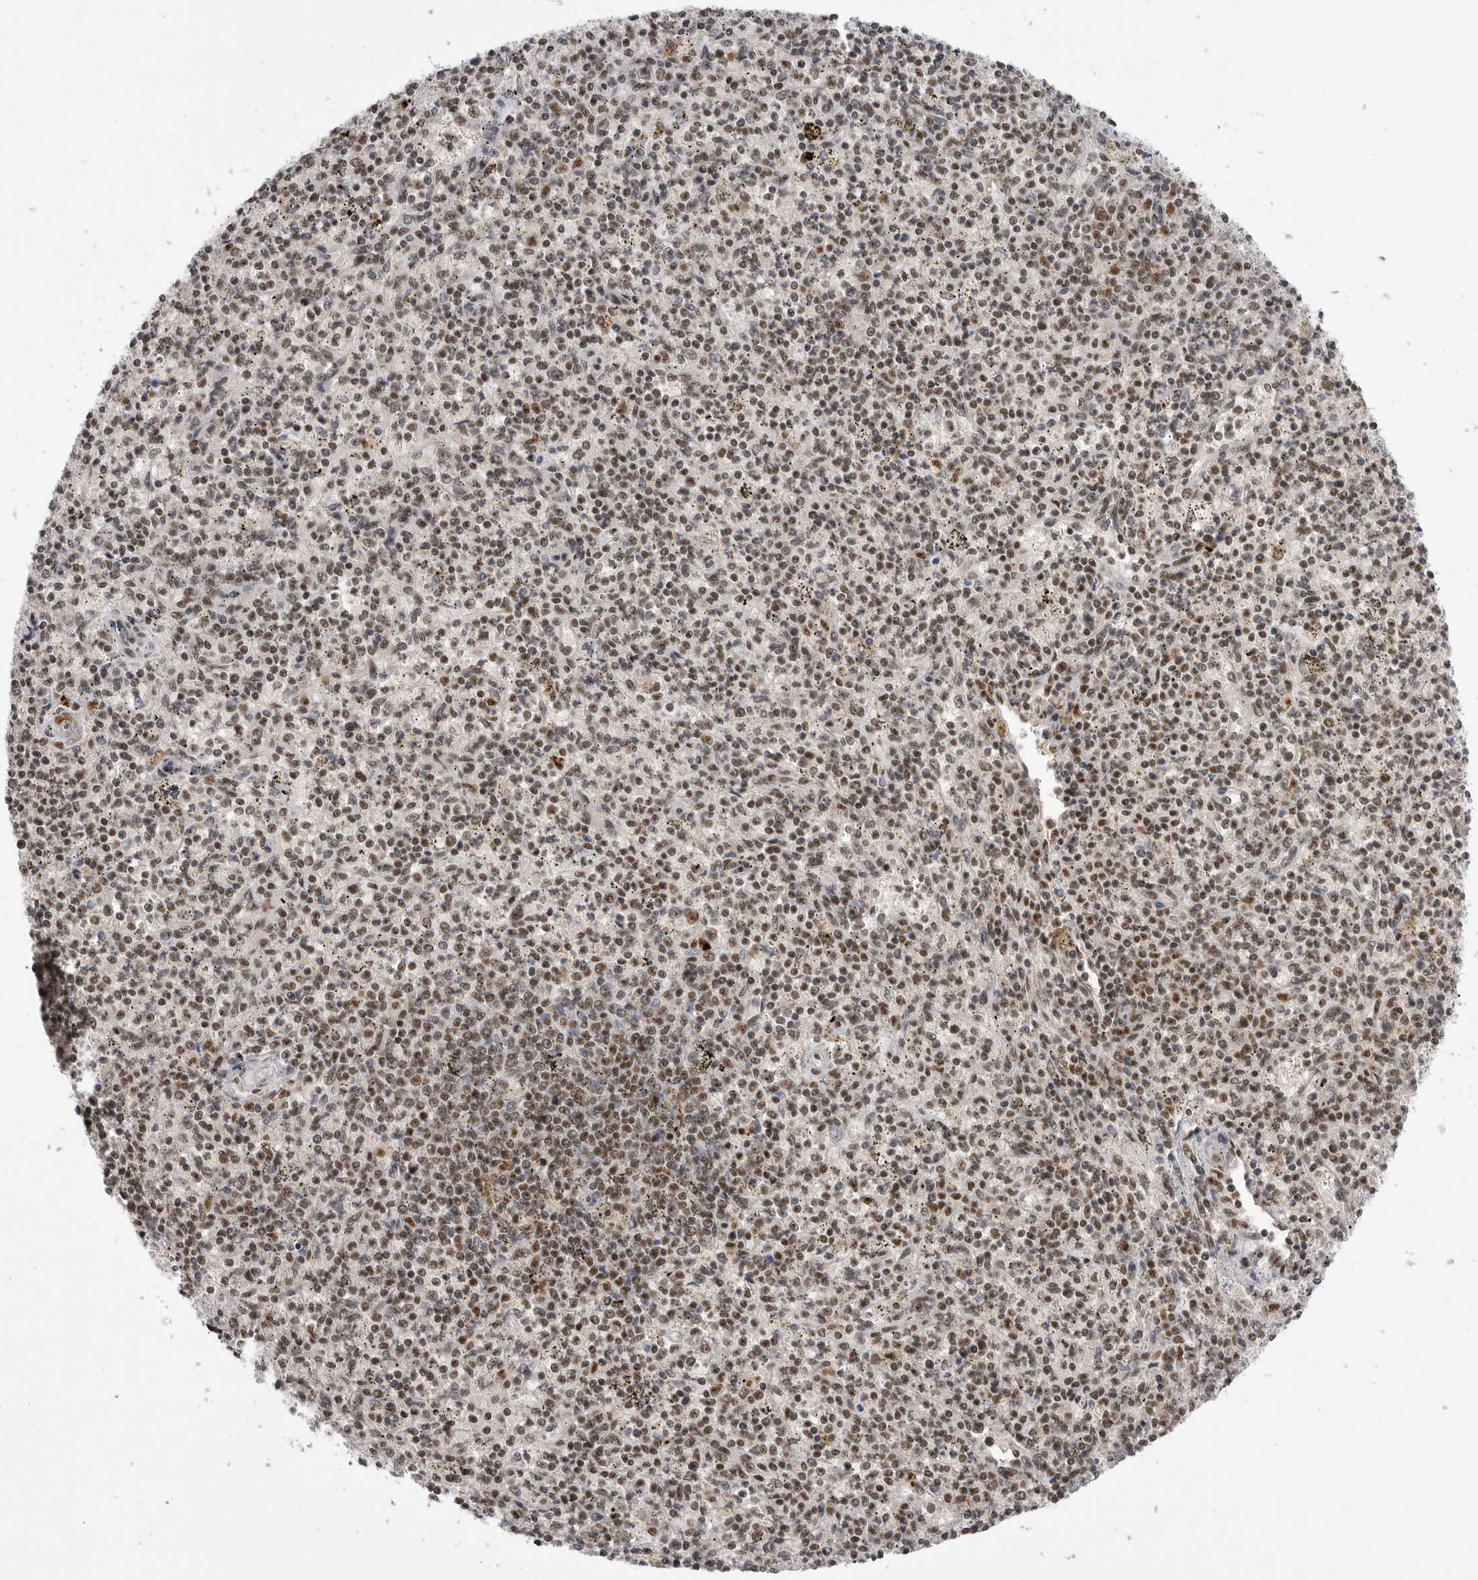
{"staining": {"intensity": "moderate", "quantity": ">75%", "location": "nuclear"}, "tissue": "spleen", "cell_type": "Cells in red pulp", "image_type": "normal", "snomed": [{"axis": "morphology", "description": "Normal tissue, NOS"}, {"axis": "topography", "description": "Spleen"}], "caption": "Spleen stained with a brown dye exhibits moderate nuclear positive positivity in about >75% of cells in red pulp.", "gene": "PPP1R8", "patient": {"sex": "male", "age": 72}}